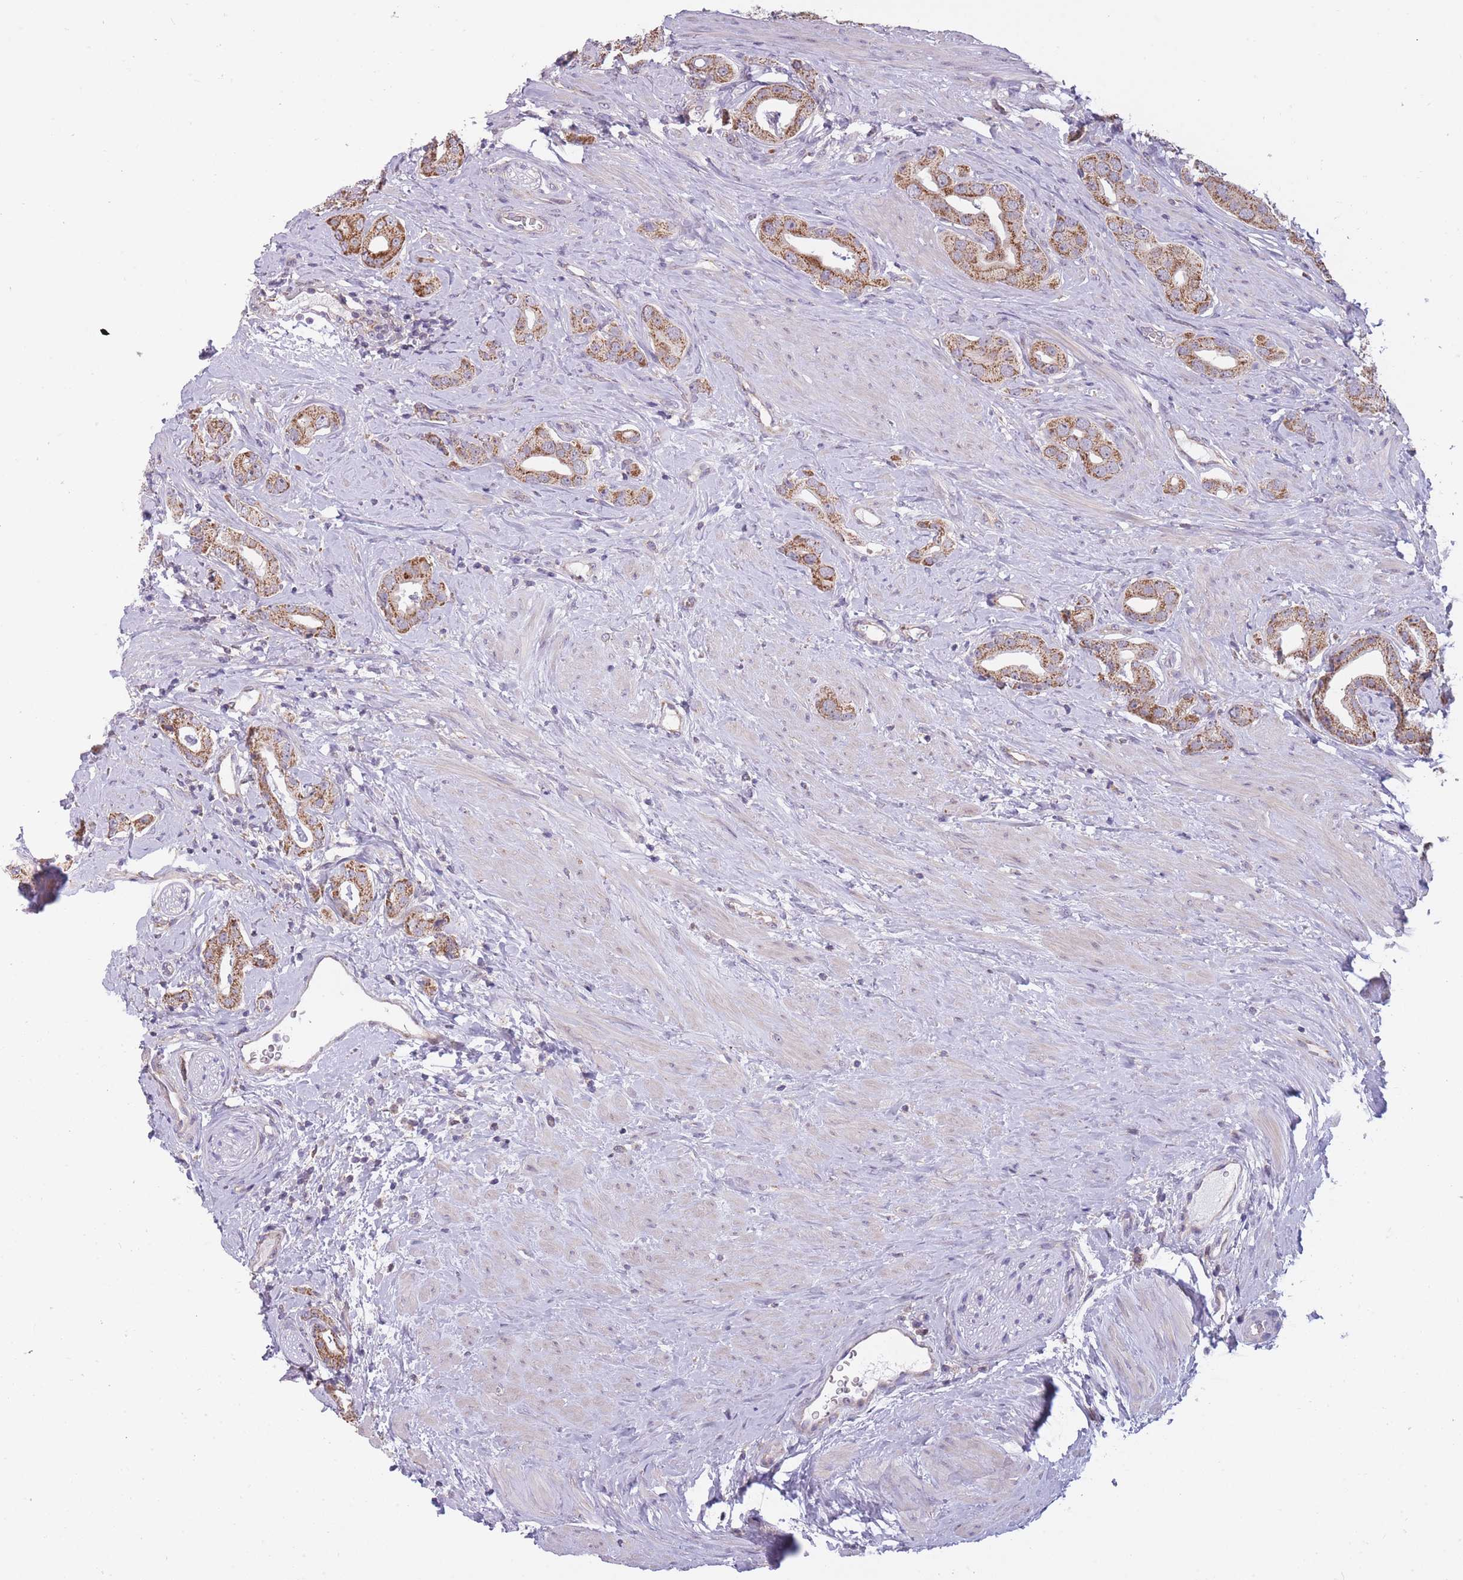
{"staining": {"intensity": "moderate", "quantity": ">75%", "location": "cytoplasmic/membranous"}, "tissue": "prostate cancer", "cell_type": "Tumor cells", "image_type": "cancer", "snomed": [{"axis": "morphology", "description": "Adenocarcinoma, High grade"}, {"axis": "topography", "description": "Prostate"}], "caption": "This is an image of immunohistochemistry staining of prostate high-grade adenocarcinoma, which shows moderate expression in the cytoplasmic/membranous of tumor cells.", "gene": "MRPS18C", "patient": {"sex": "male", "age": 63}}